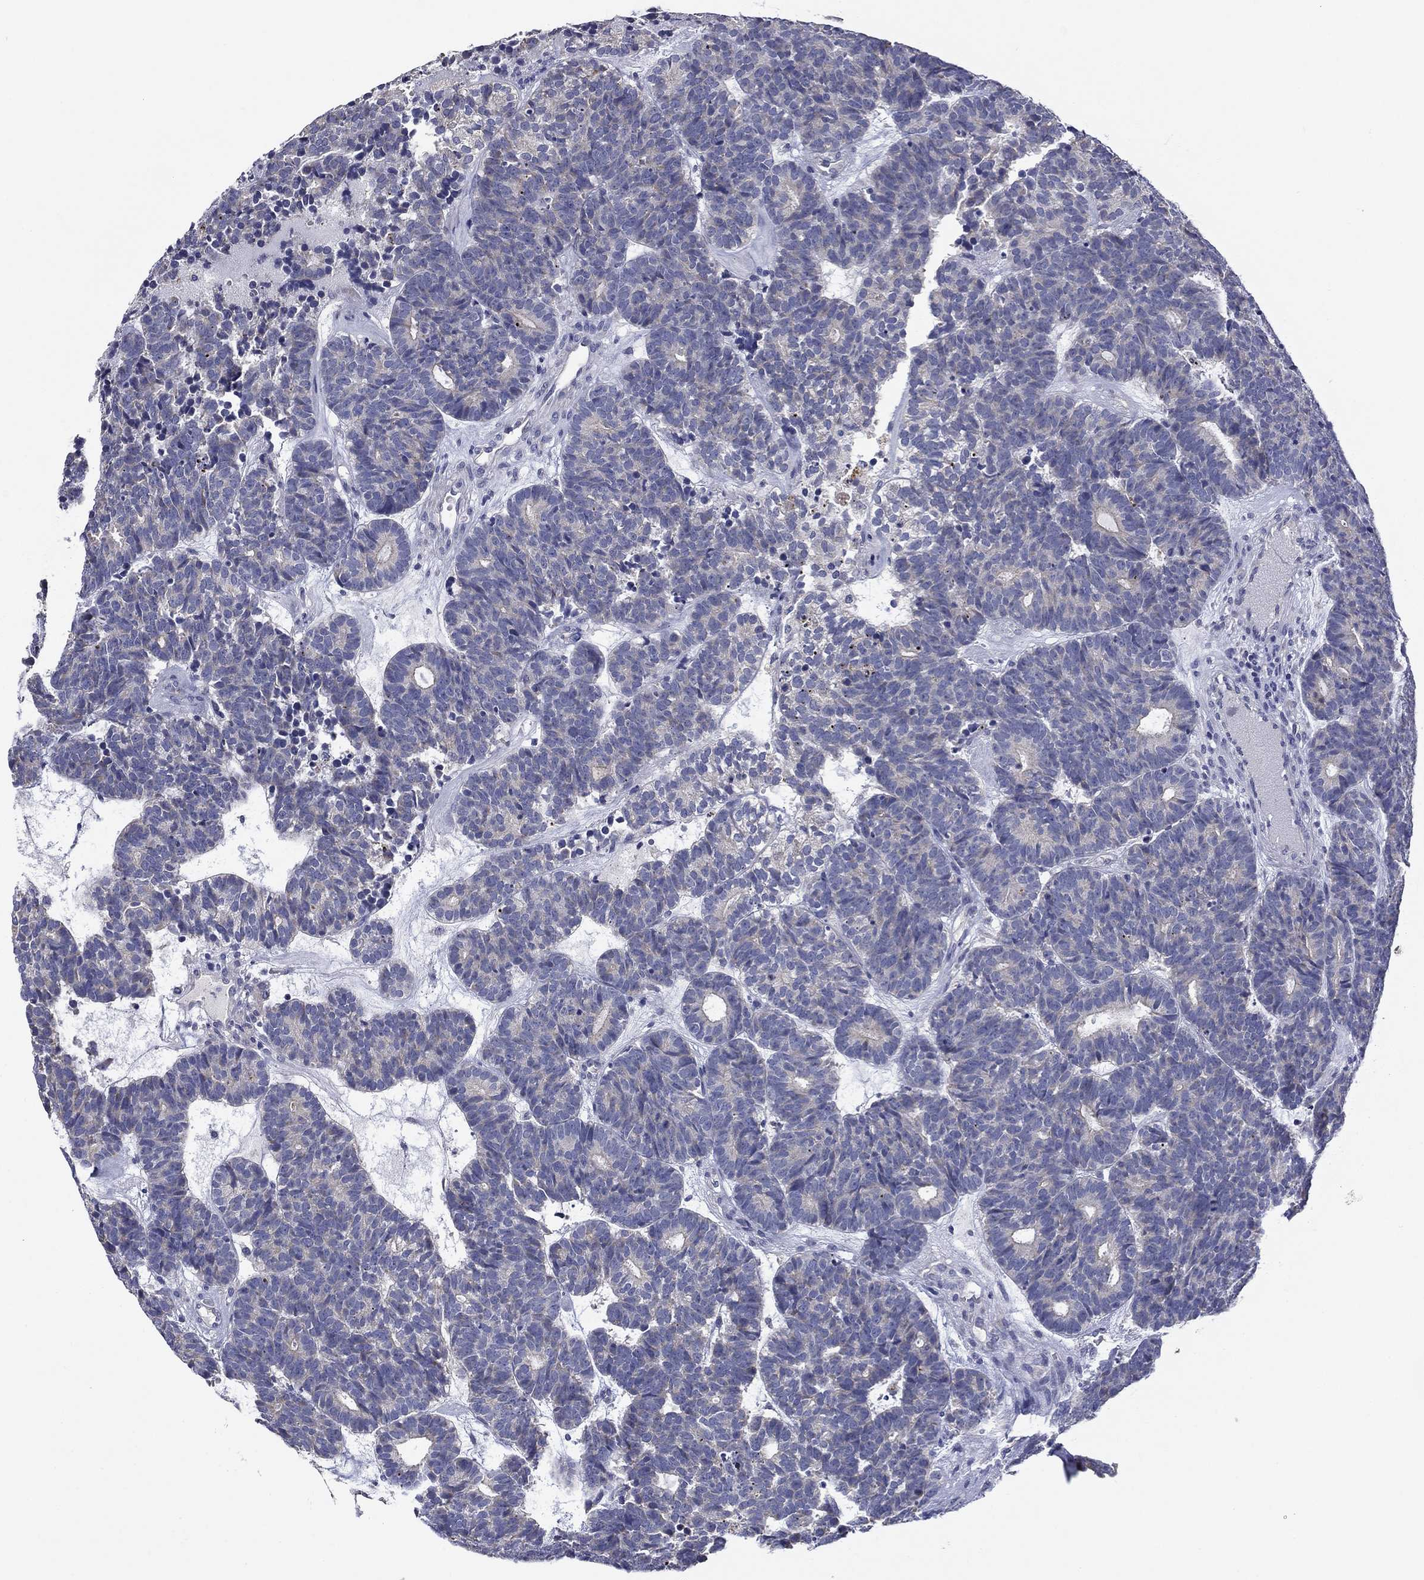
{"staining": {"intensity": "negative", "quantity": "none", "location": "none"}, "tissue": "head and neck cancer", "cell_type": "Tumor cells", "image_type": "cancer", "snomed": [{"axis": "morphology", "description": "Adenocarcinoma, NOS"}, {"axis": "topography", "description": "Head-Neck"}], "caption": "Head and neck cancer (adenocarcinoma) was stained to show a protein in brown. There is no significant positivity in tumor cells.", "gene": "SPATA7", "patient": {"sex": "female", "age": 81}}